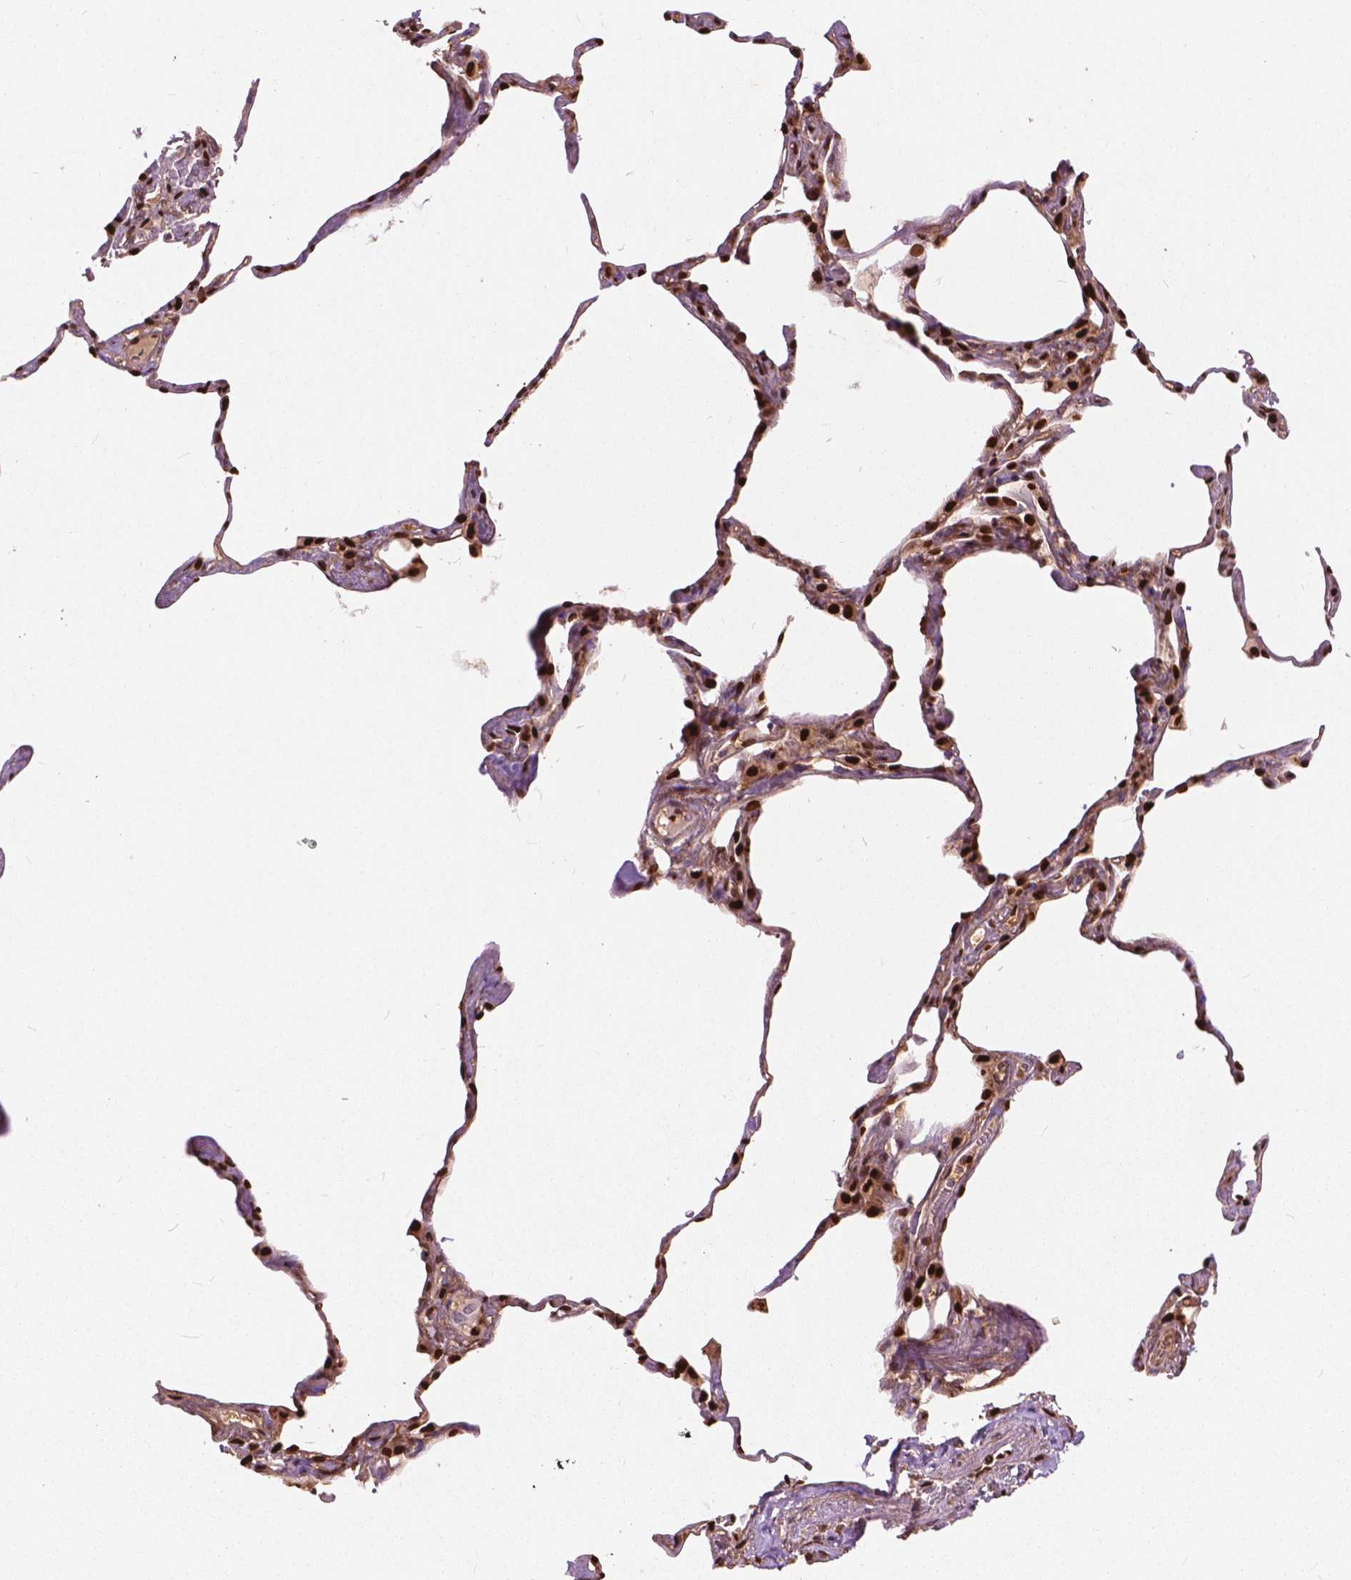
{"staining": {"intensity": "strong", "quantity": "25%-75%", "location": "nuclear"}, "tissue": "lung", "cell_type": "Alveolar cells", "image_type": "normal", "snomed": [{"axis": "morphology", "description": "Normal tissue, NOS"}, {"axis": "topography", "description": "Lung"}], "caption": "Lung stained with DAB (3,3'-diaminobenzidine) immunohistochemistry (IHC) exhibits high levels of strong nuclear expression in about 25%-75% of alveolar cells. (Brightfield microscopy of DAB IHC at high magnification).", "gene": "ANP32A", "patient": {"sex": "male", "age": 65}}